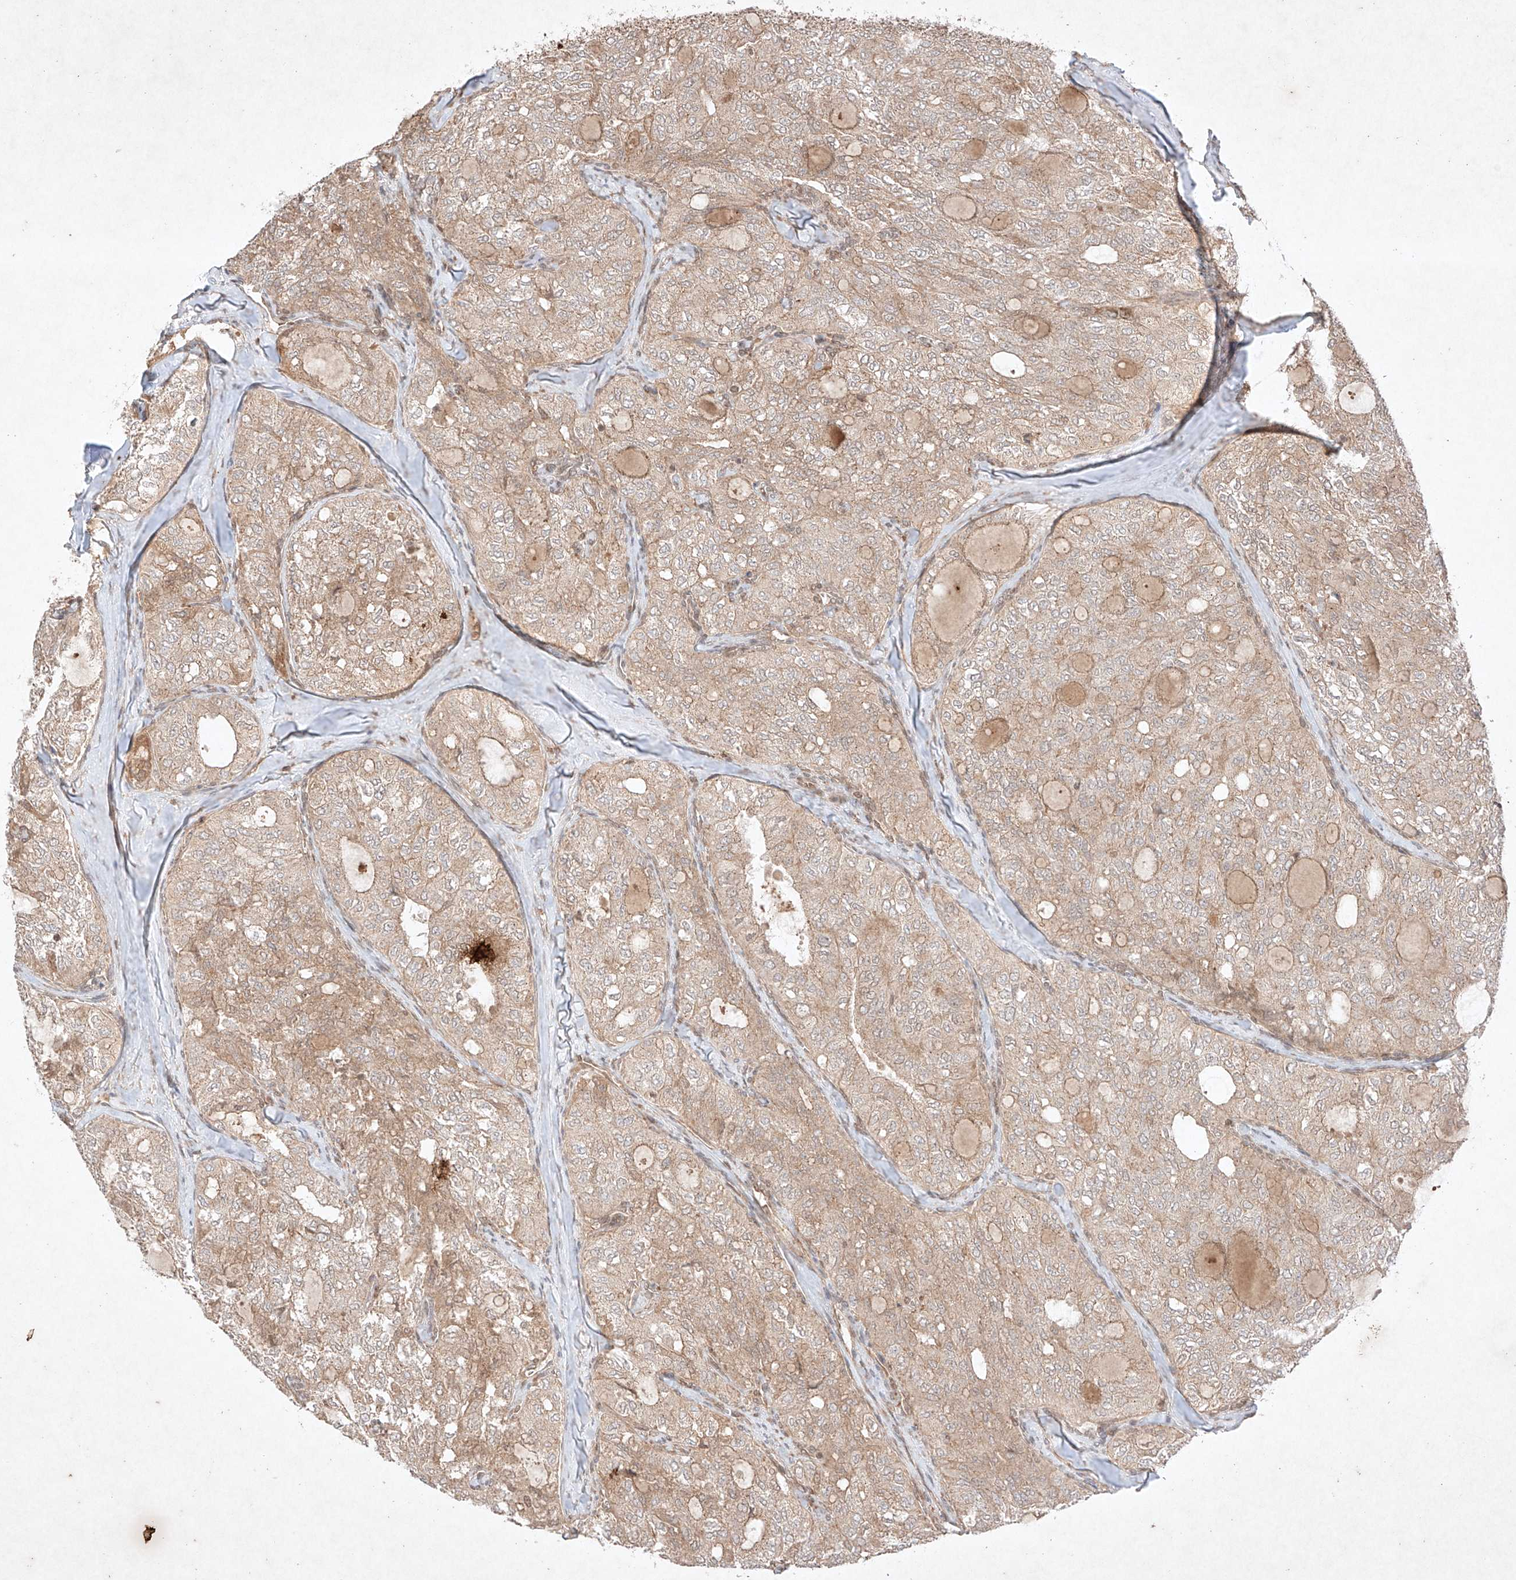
{"staining": {"intensity": "weak", "quantity": "25%-75%", "location": "cytoplasmic/membranous"}, "tissue": "thyroid cancer", "cell_type": "Tumor cells", "image_type": "cancer", "snomed": [{"axis": "morphology", "description": "Follicular adenoma carcinoma, NOS"}, {"axis": "topography", "description": "Thyroid gland"}], "caption": "About 25%-75% of tumor cells in human thyroid follicular adenoma carcinoma reveal weak cytoplasmic/membranous protein expression as visualized by brown immunohistochemical staining.", "gene": "RNF31", "patient": {"sex": "male", "age": 75}}